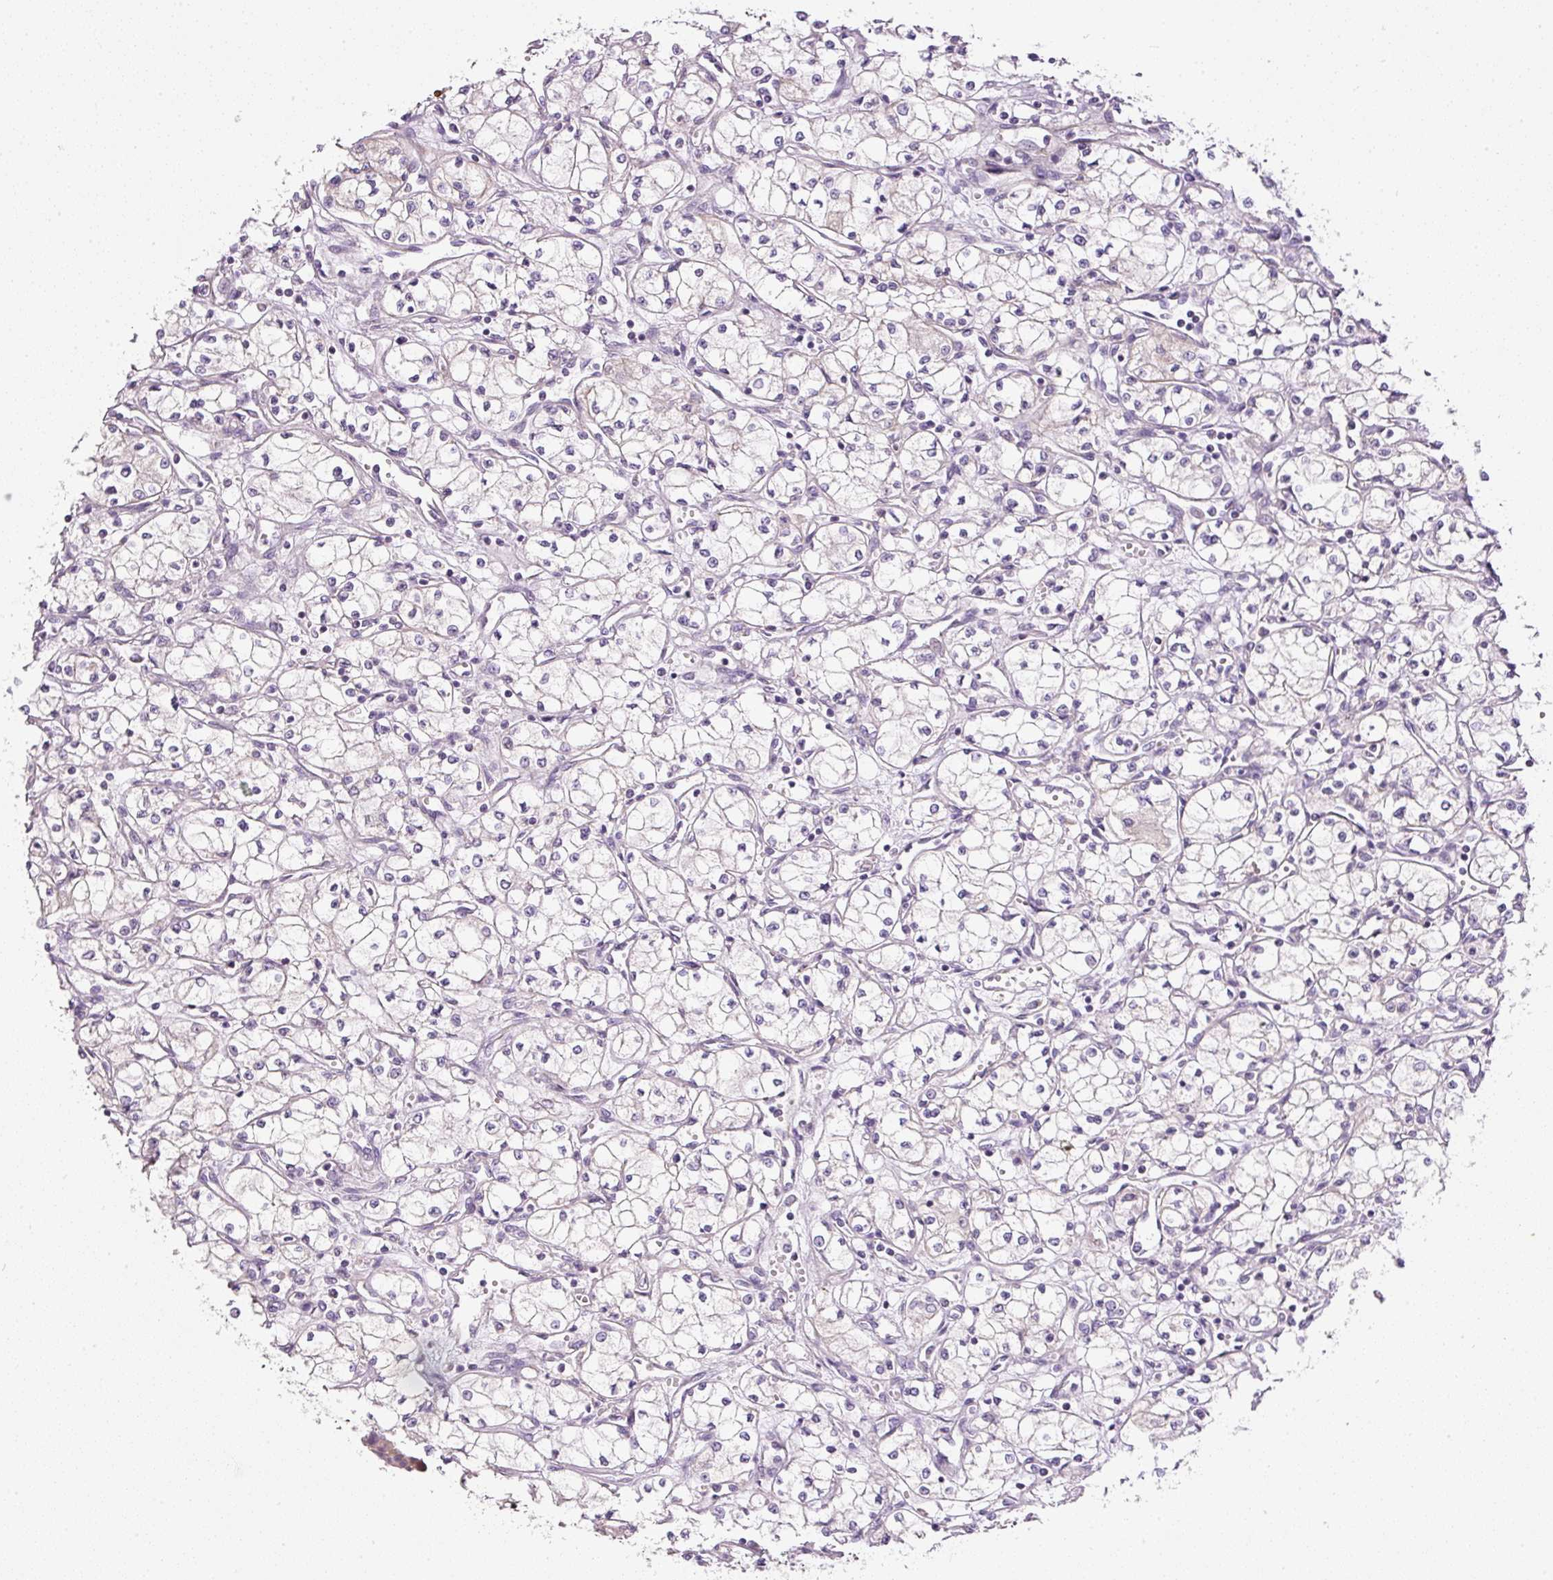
{"staining": {"intensity": "negative", "quantity": "none", "location": "none"}, "tissue": "renal cancer", "cell_type": "Tumor cells", "image_type": "cancer", "snomed": [{"axis": "morphology", "description": "Normal tissue, NOS"}, {"axis": "morphology", "description": "Adenocarcinoma, NOS"}, {"axis": "topography", "description": "Kidney"}], "caption": "This is an immunohistochemistry photomicrograph of renal cancer (adenocarcinoma). There is no positivity in tumor cells.", "gene": "KPNA5", "patient": {"sex": "male", "age": 59}}